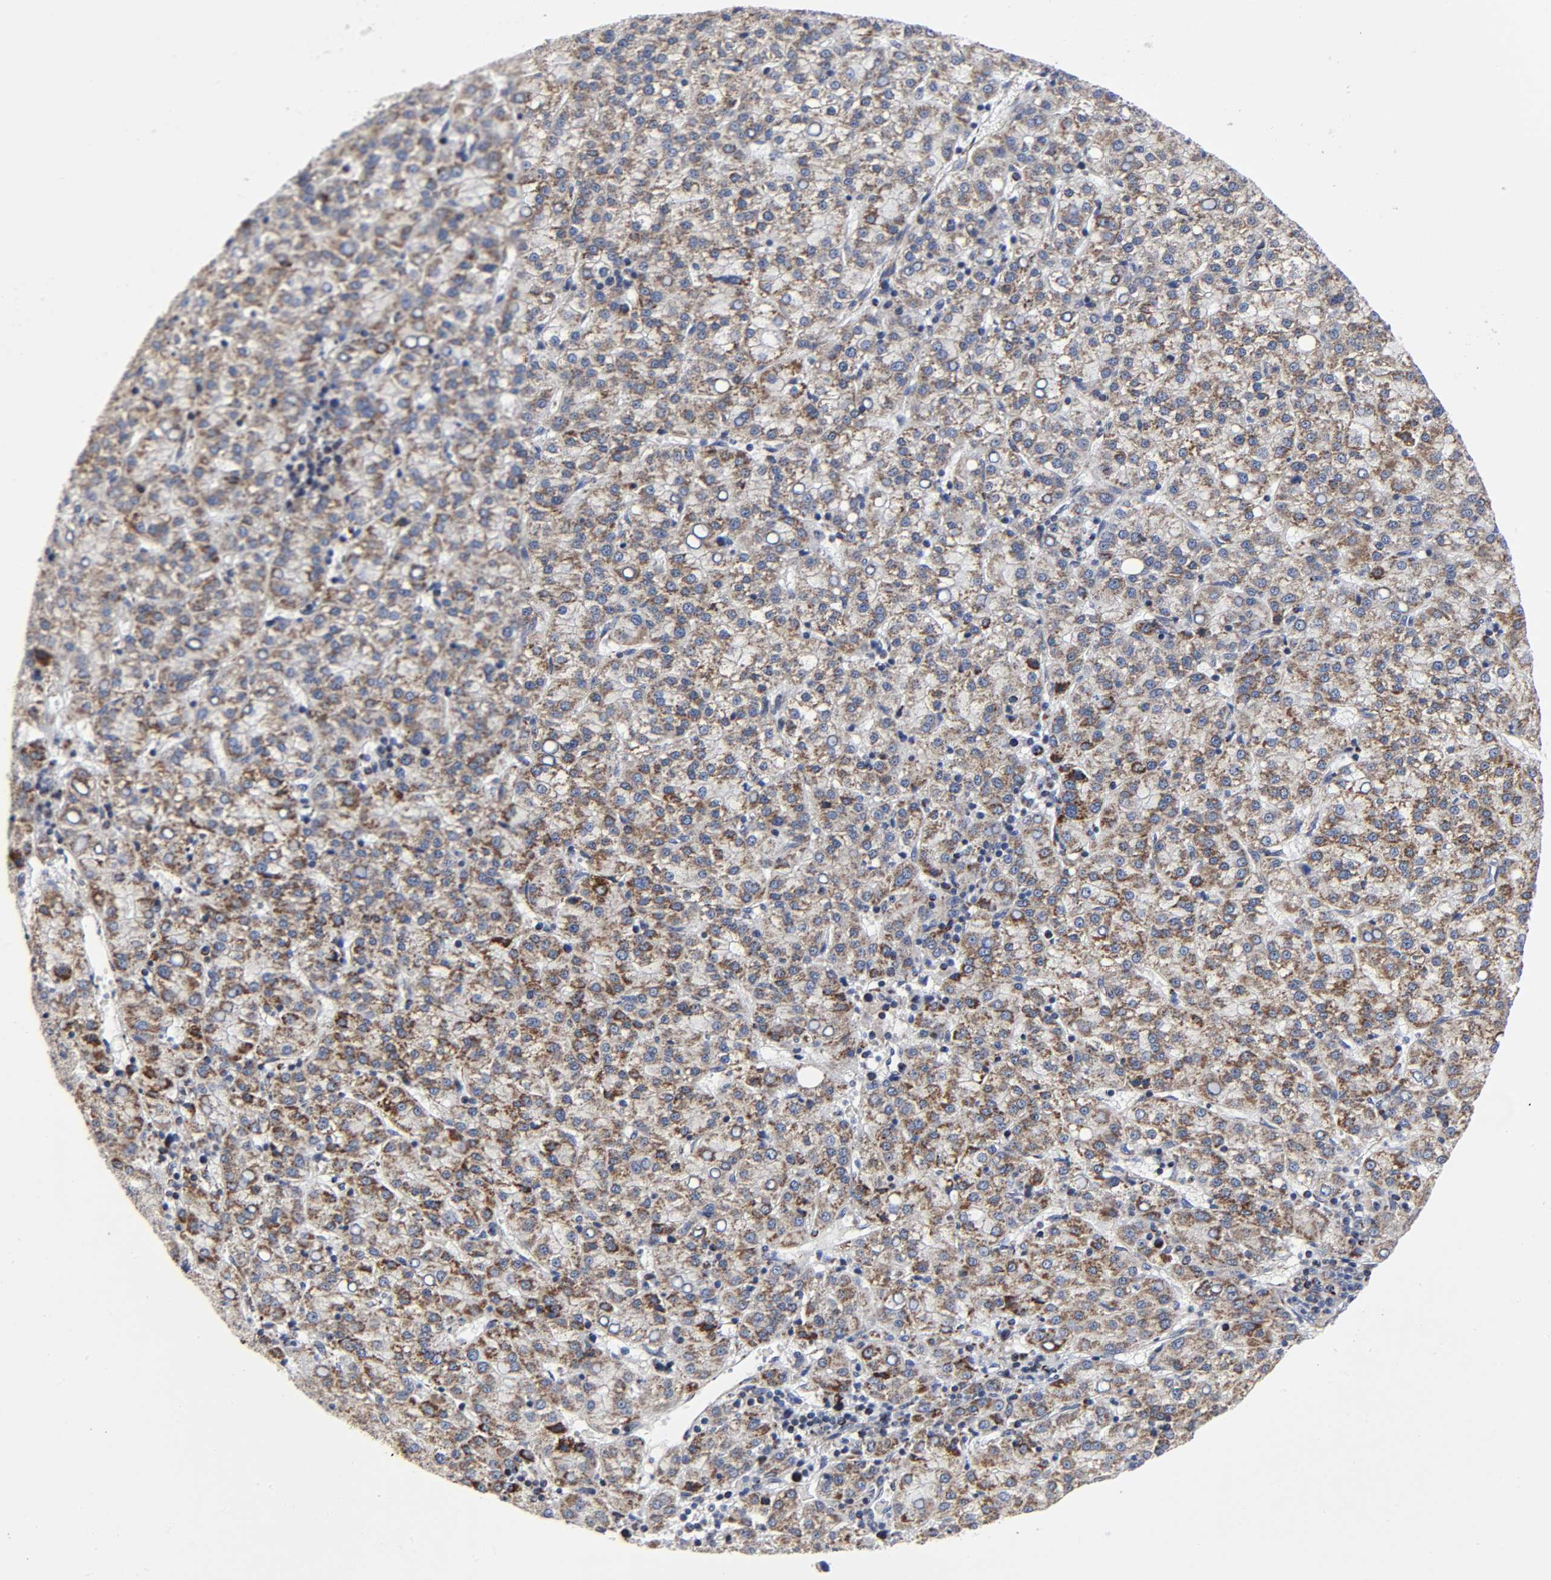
{"staining": {"intensity": "moderate", "quantity": ">75%", "location": "cytoplasmic/membranous"}, "tissue": "liver cancer", "cell_type": "Tumor cells", "image_type": "cancer", "snomed": [{"axis": "morphology", "description": "Carcinoma, Hepatocellular, NOS"}, {"axis": "topography", "description": "Liver"}], "caption": "Immunohistochemical staining of hepatocellular carcinoma (liver) reveals medium levels of moderate cytoplasmic/membranous positivity in approximately >75% of tumor cells.", "gene": "AOPEP", "patient": {"sex": "female", "age": 58}}